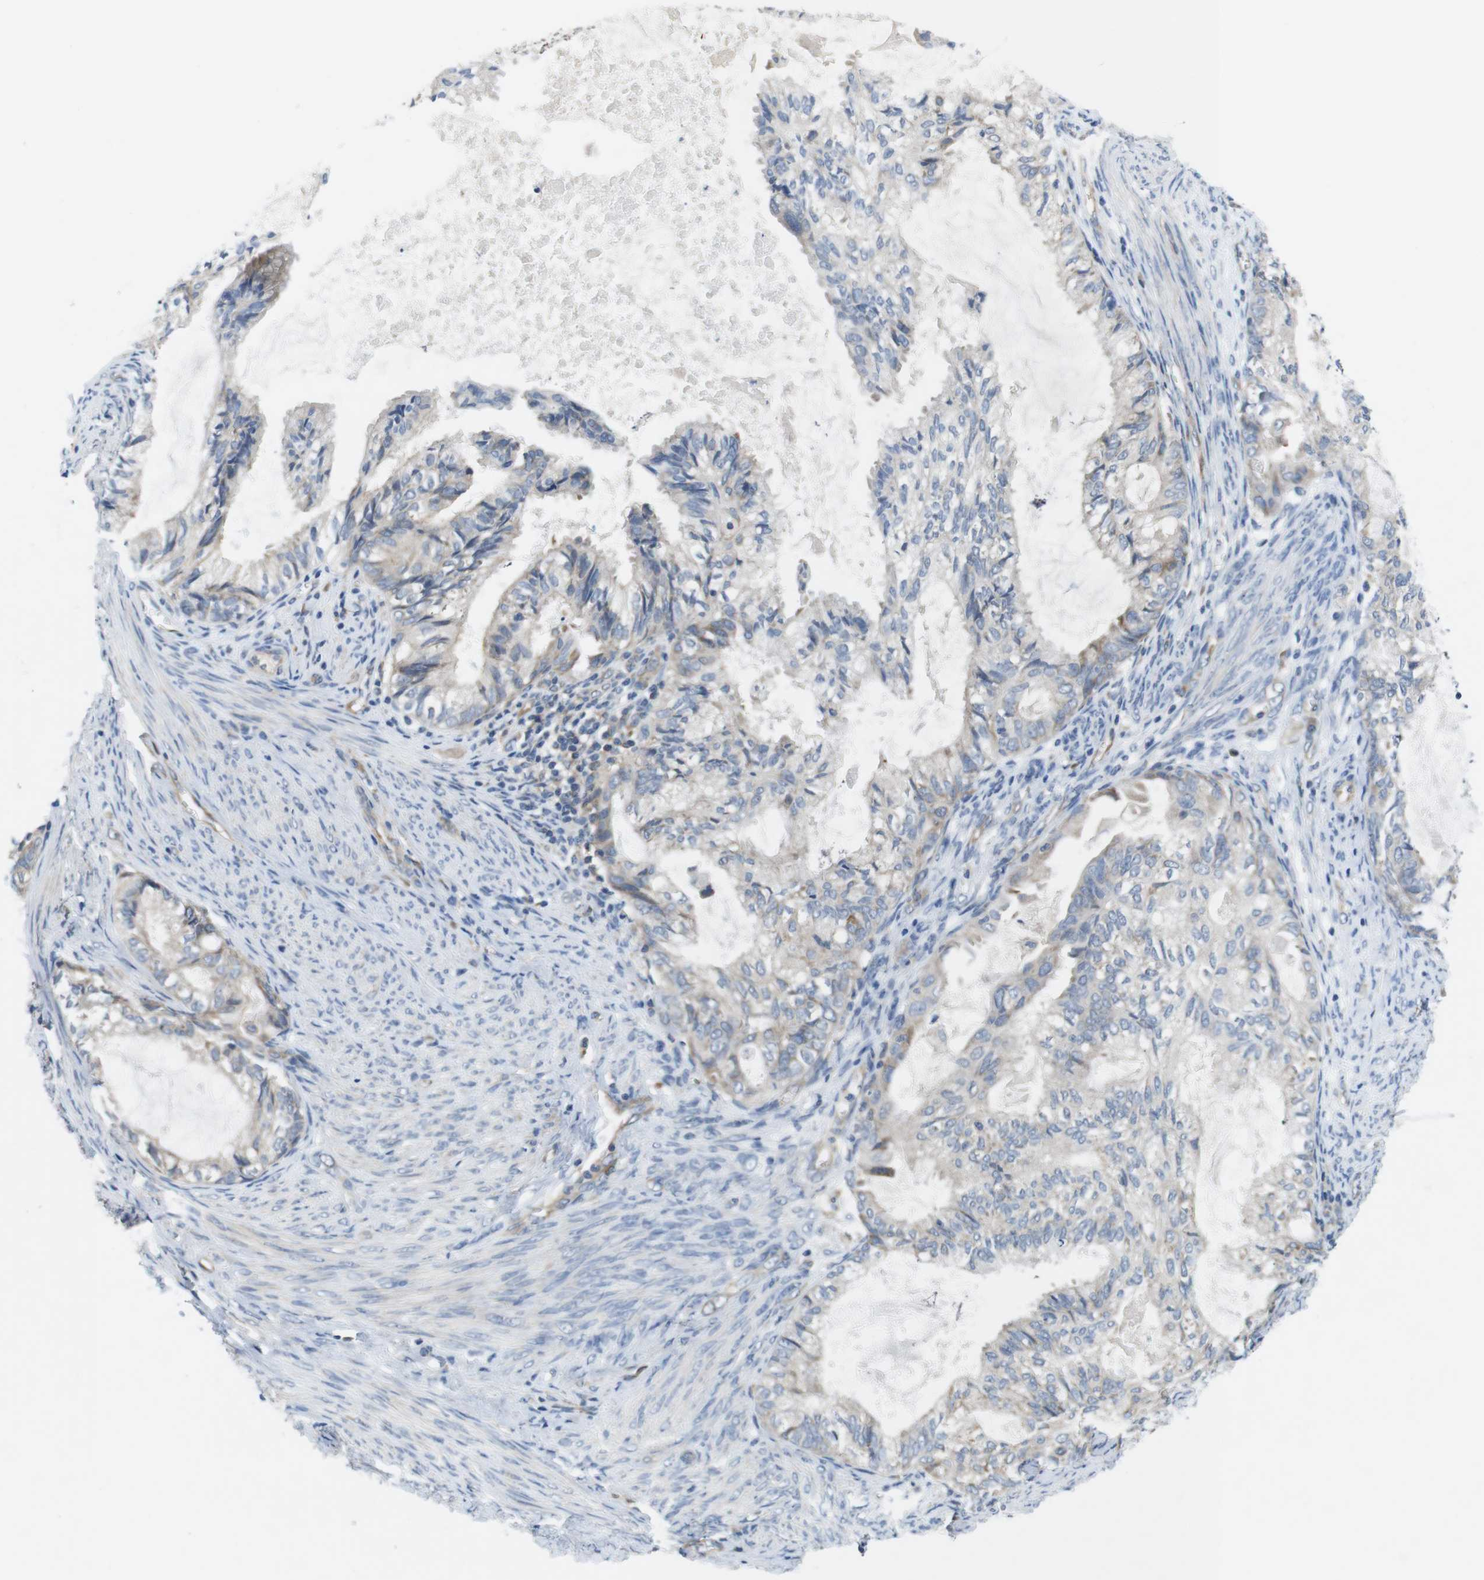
{"staining": {"intensity": "weak", "quantity": "<25%", "location": "cytoplasmic/membranous"}, "tissue": "cervical cancer", "cell_type": "Tumor cells", "image_type": "cancer", "snomed": [{"axis": "morphology", "description": "Normal tissue, NOS"}, {"axis": "morphology", "description": "Adenocarcinoma, NOS"}, {"axis": "topography", "description": "Cervix"}, {"axis": "topography", "description": "Endometrium"}], "caption": "This is an immunohistochemistry (IHC) image of human adenocarcinoma (cervical). There is no staining in tumor cells.", "gene": "DCLK1", "patient": {"sex": "female", "age": 86}}